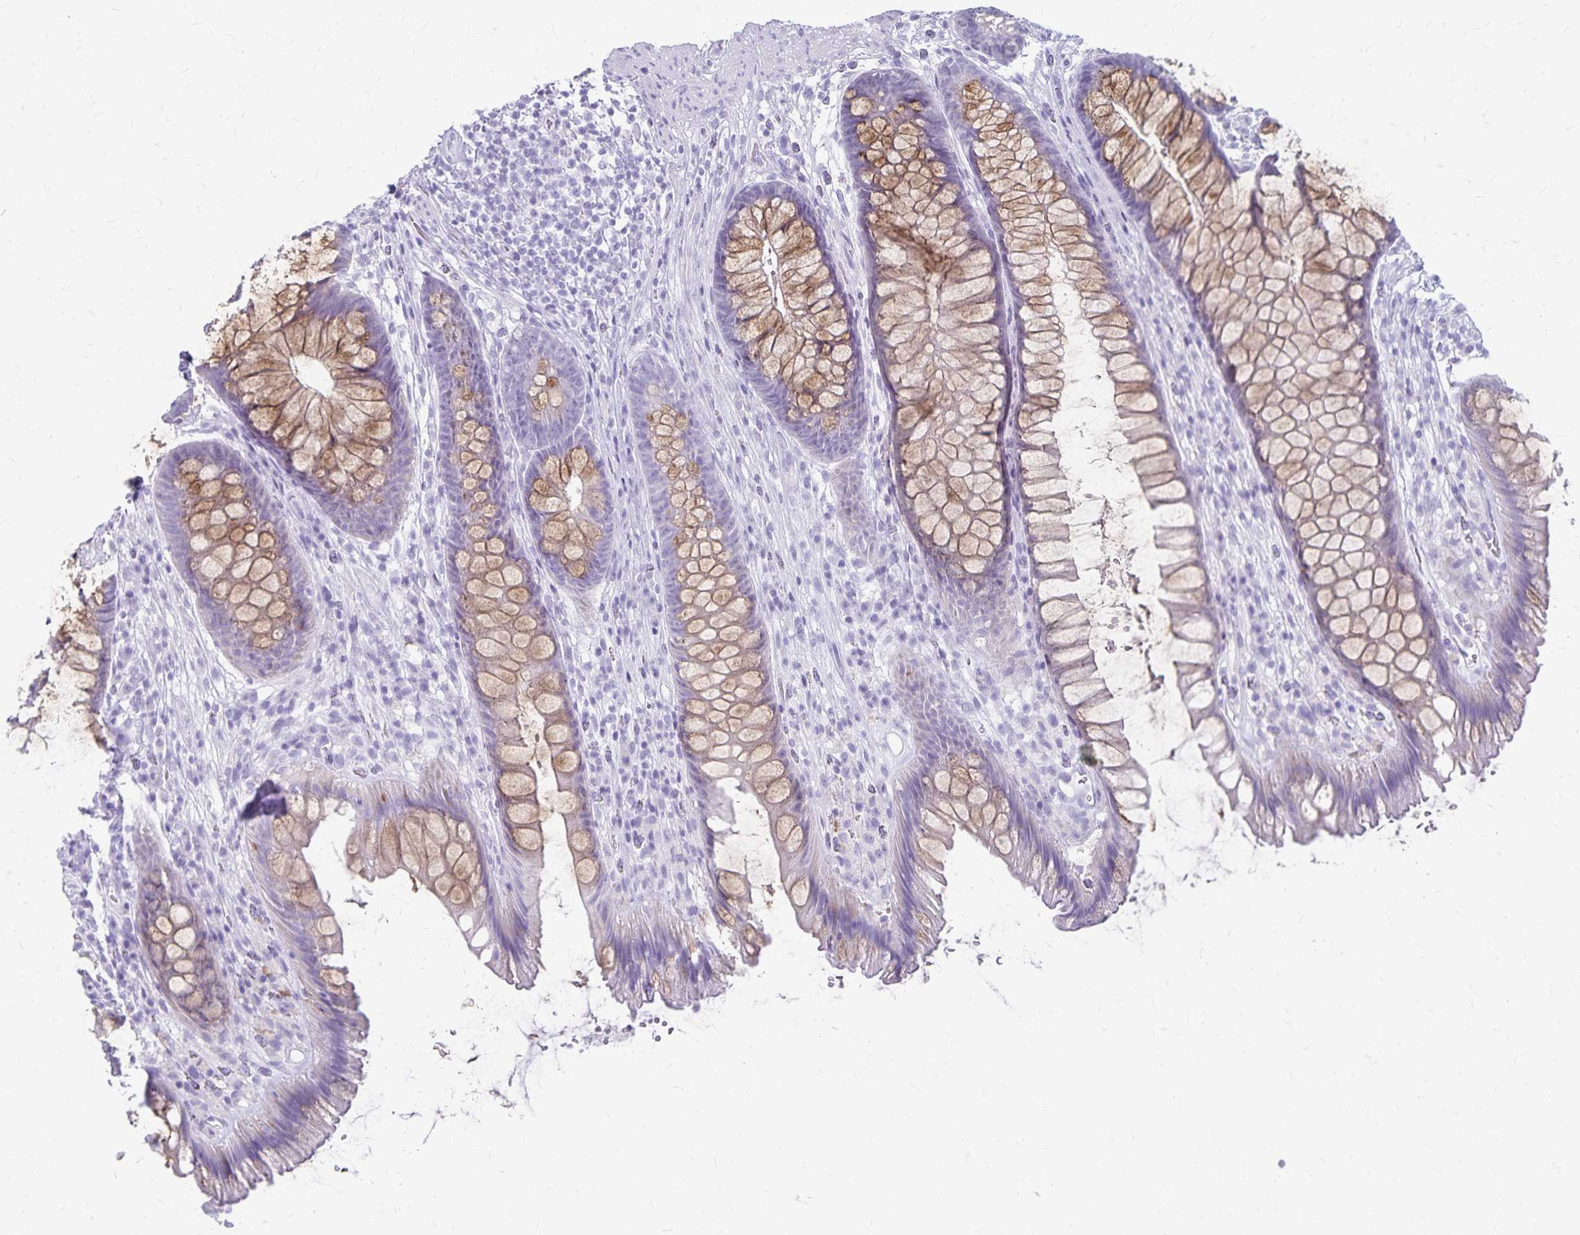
{"staining": {"intensity": "moderate", "quantity": "25%-75%", "location": "cytoplasmic/membranous"}, "tissue": "rectum", "cell_type": "Glandular cells", "image_type": "normal", "snomed": [{"axis": "morphology", "description": "Normal tissue, NOS"}, {"axis": "topography", "description": "Rectum"}], "caption": "DAB immunohistochemical staining of normal human rectum displays moderate cytoplasmic/membranous protein staining in approximately 25%-75% of glandular cells.", "gene": "GPBAR1", "patient": {"sex": "male", "age": 53}}